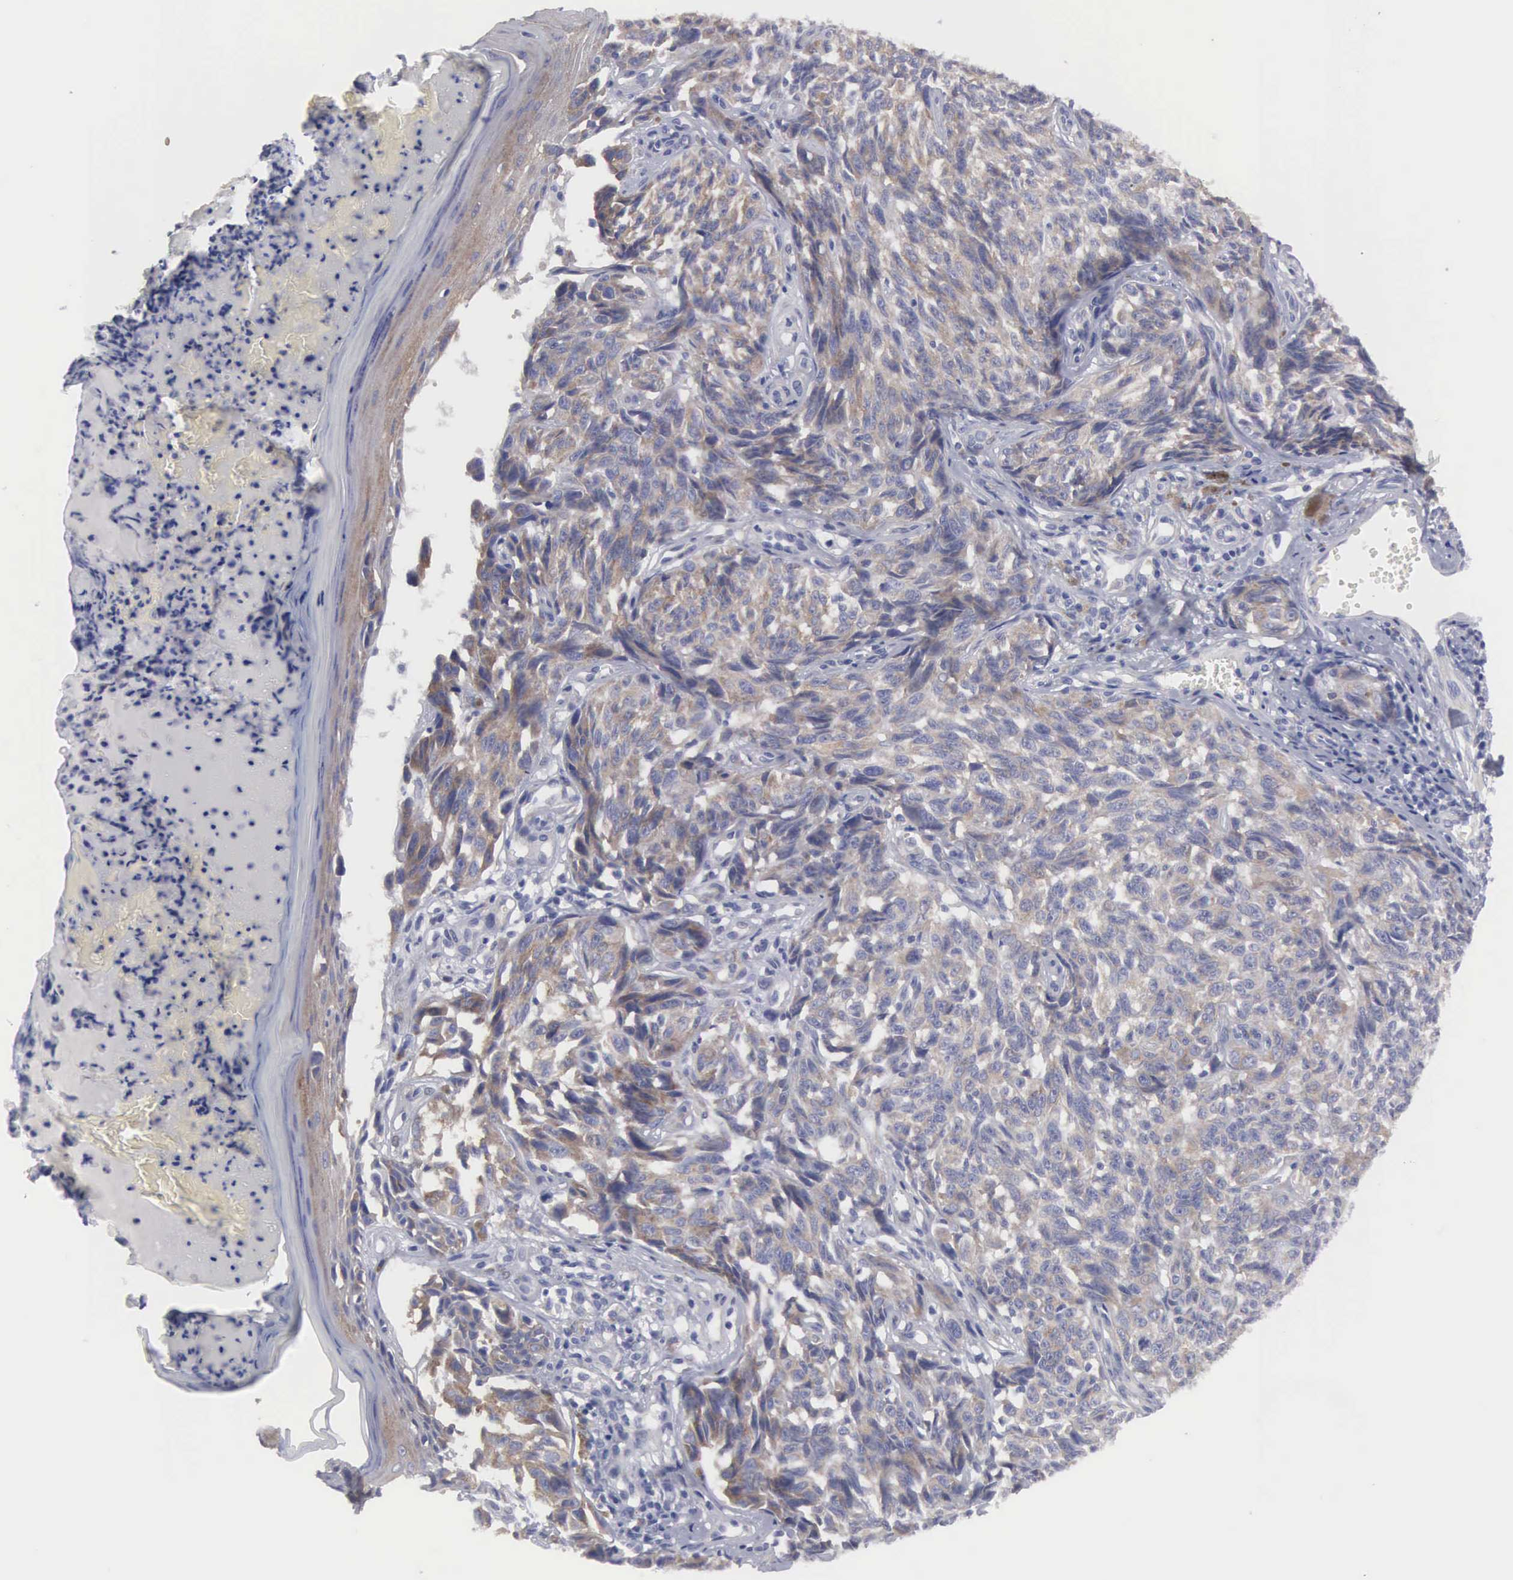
{"staining": {"intensity": "weak", "quantity": "25%-75%", "location": "cytoplasmic/membranous"}, "tissue": "melanoma", "cell_type": "Tumor cells", "image_type": "cancer", "snomed": [{"axis": "morphology", "description": "Malignant melanoma, NOS"}, {"axis": "topography", "description": "Skin"}], "caption": "Melanoma stained for a protein (brown) exhibits weak cytoplasmic/membranous positive expression in about 25%-75% of tumor cells.", "gene": "CEP170B", "patient": {"sex": "male", "age": 67}}